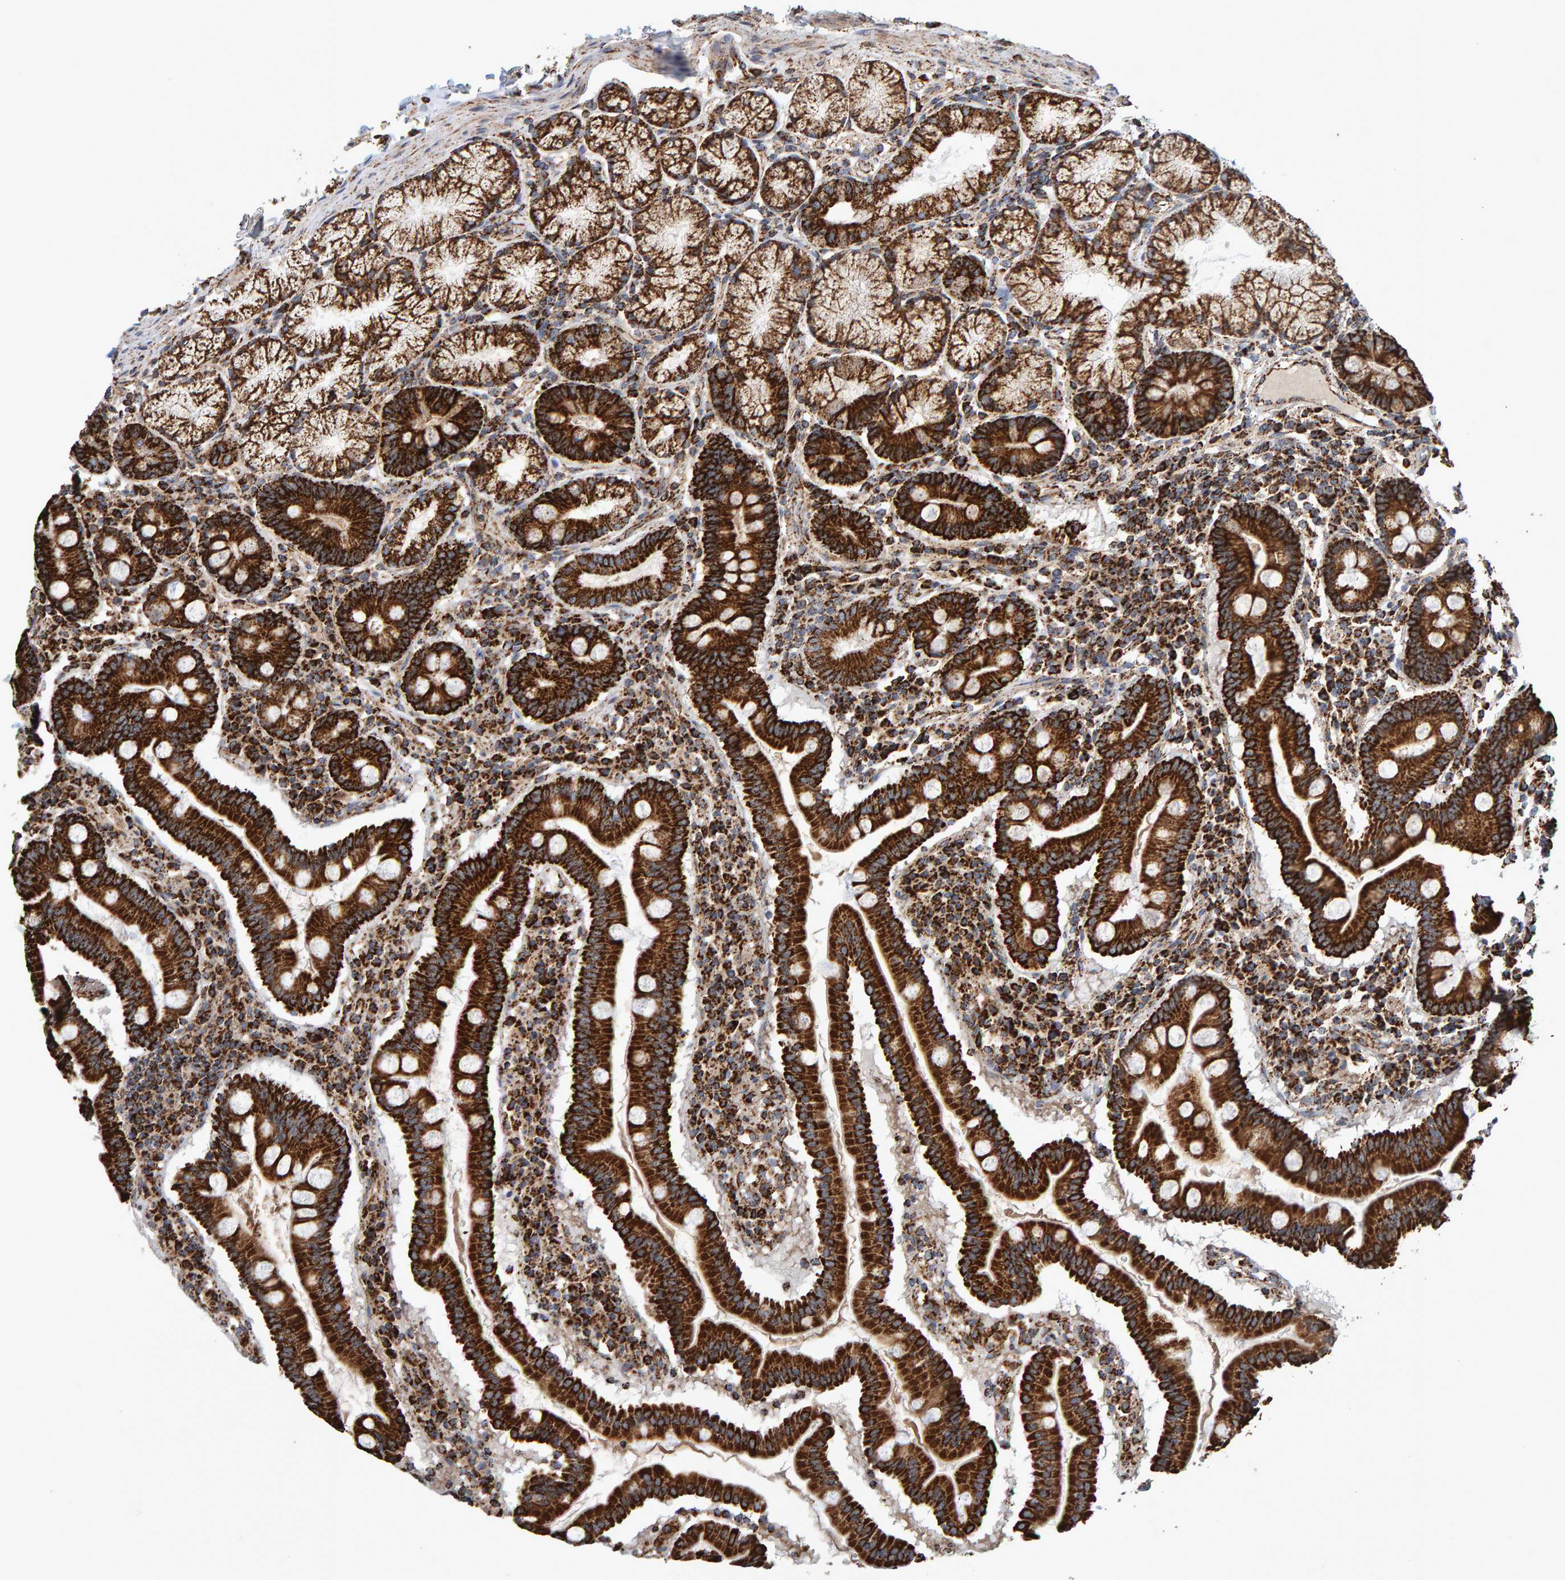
{"staining": {"intensity": "strong", "quantity": ">75%", "location": "cytoplasmic/membranous"}, "tissue": "duodenum", "cell_type": "Glandular cells", "image_type": "normal", "snomed": [{"axis": "morphology", "description": "Normal tissue, NOS"}, {"axis": "topography", "description": "Duodenum"}], "caption": "Immunohistochemical staining of benign duodenum shows strong cytoplasmic/membranous protein staining in about >75% of glandular cells.", "gene": "MRPL45", "patient": {"sex": "male", "age": 50}}